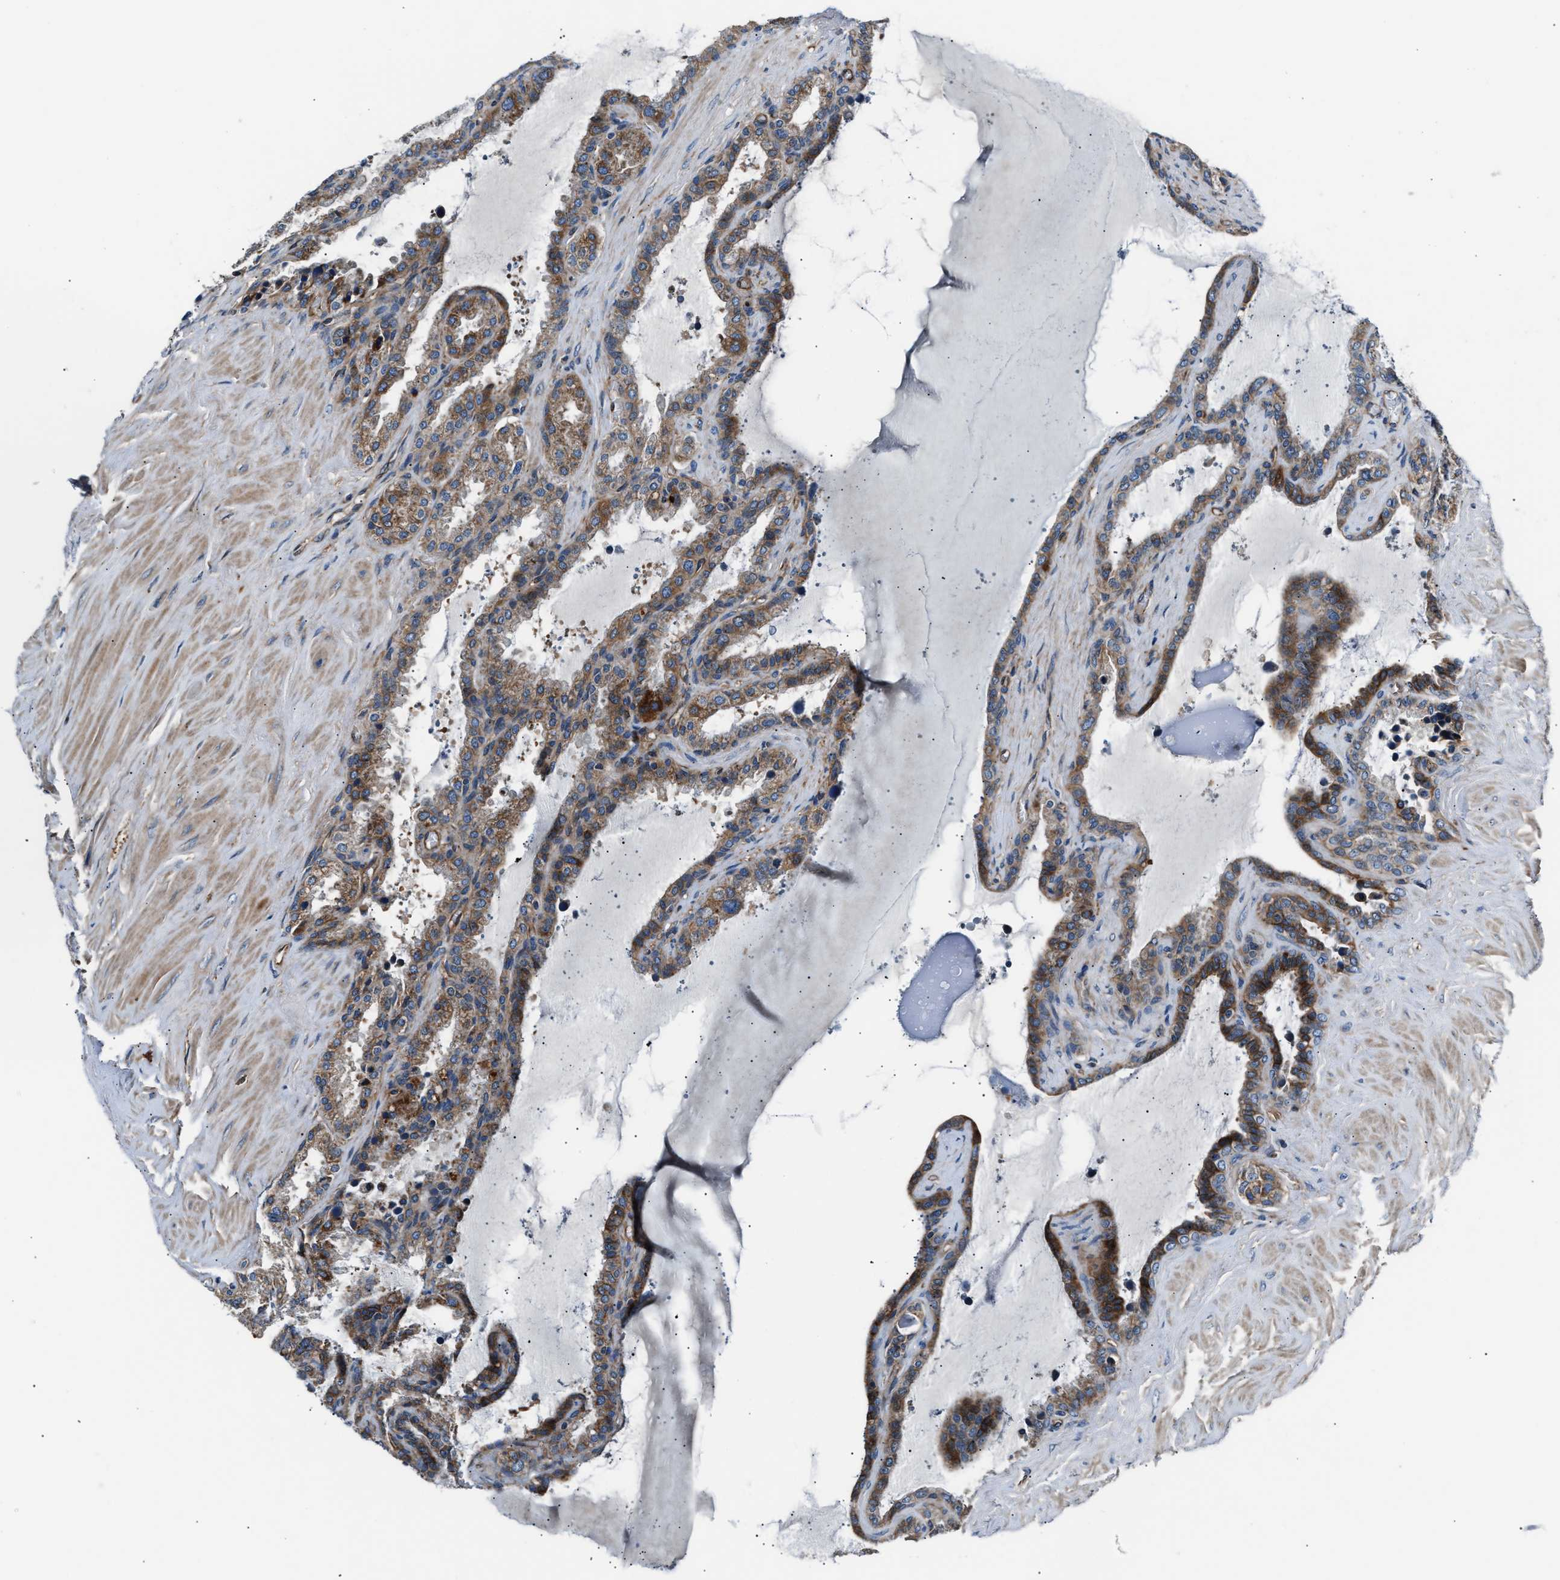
{"staining": {"intensity": "moderate", "quantity": ">75%", "location": "cytoplasmic/membranous"}, "tissue": "seminal vesicle", "cell_type": "Glandular cells", "image_type": "normal", "snomed": [{"axis": "morphology", "description": "Normal tissue, NOS"}, {"axis": "topography", "description": "Seminal veicle"}], "caption": "Seminal vesicle stained with IHC demonstrates moderate cytoplasmic/membranous positivity in about >75% of glandular cells.", "gene": "ENSG00000281039", "patient": {"sex": "male", "age": 46}}